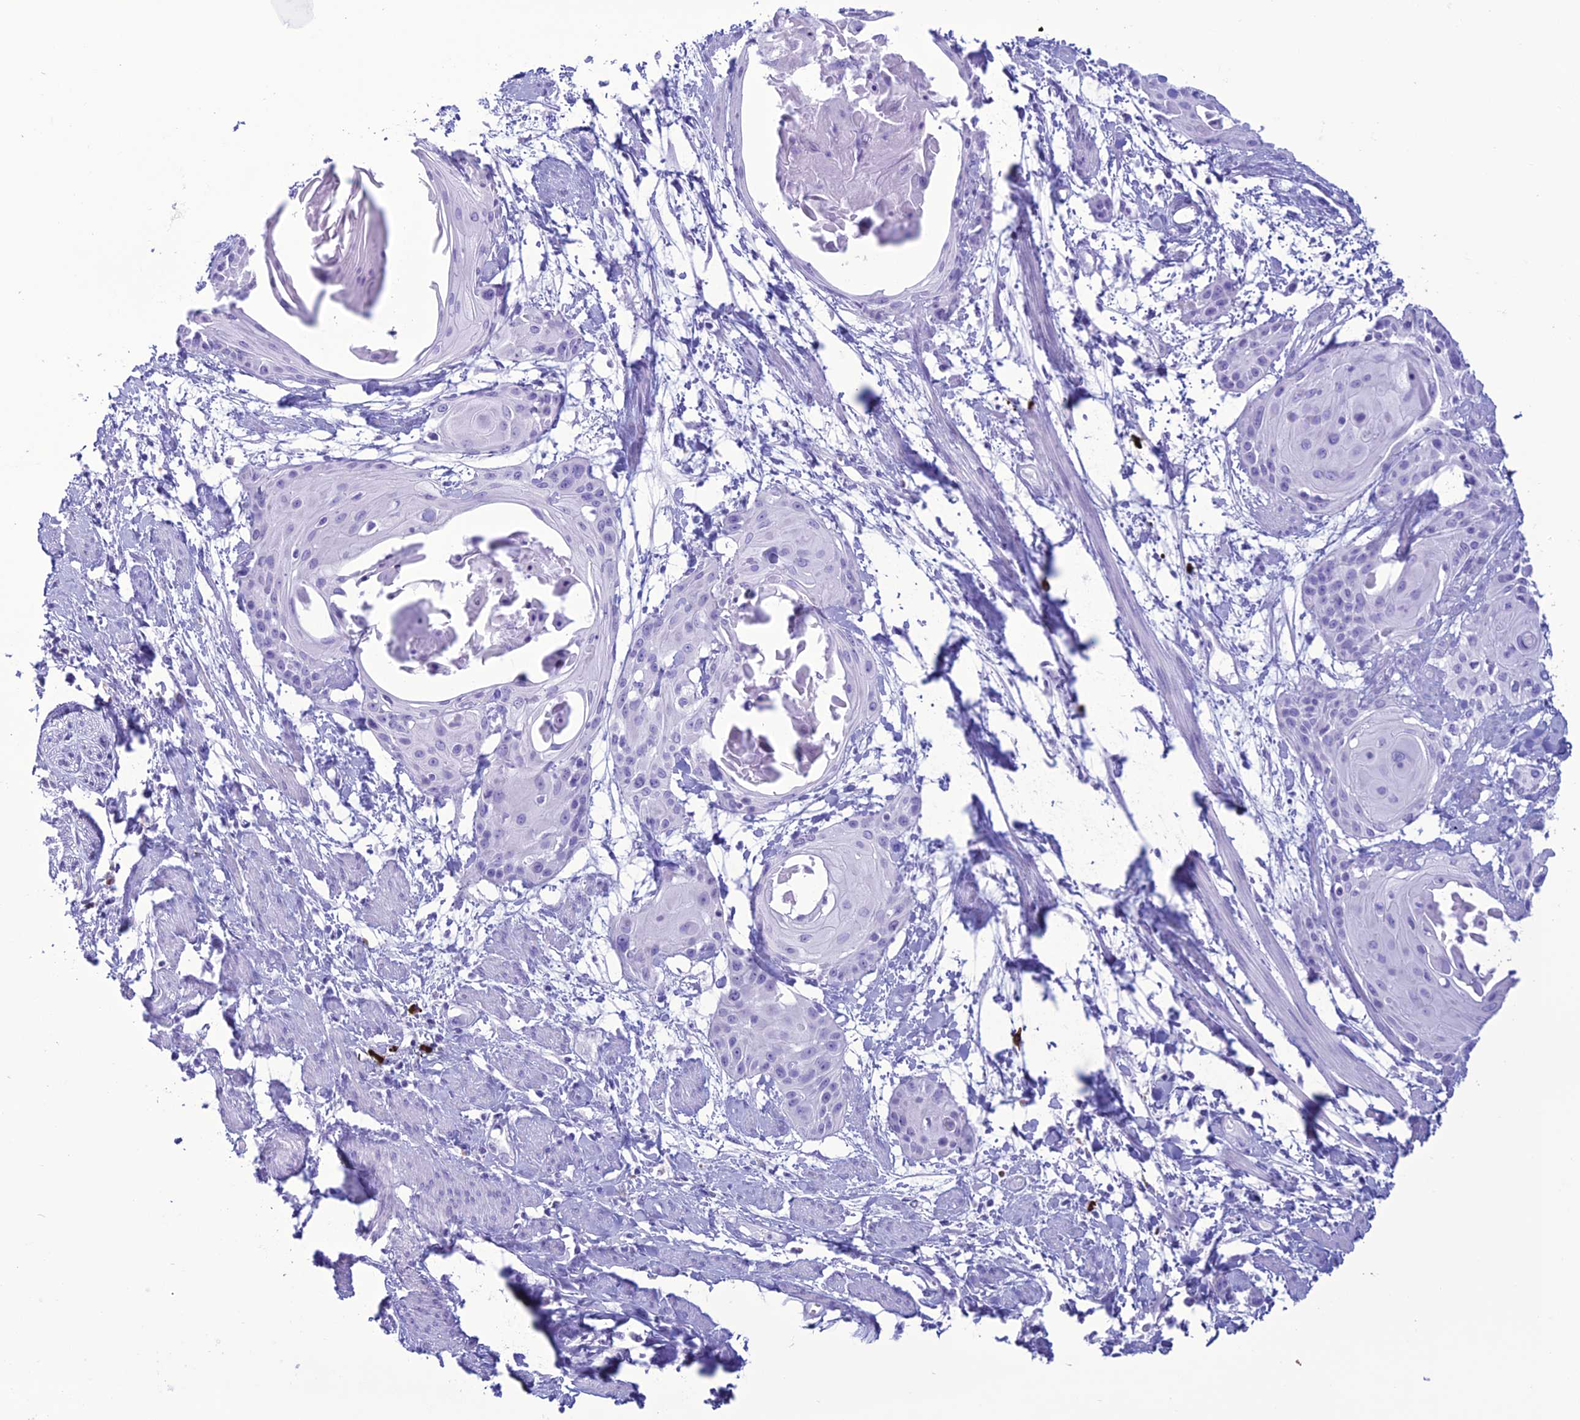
{"staining": {"intensity": "negative", "quantity": "none", "location": "none"}, "tissue": "cervical cancer", "cell_type": "Tumor cells", "image_type": "cancer", "snomed": [{"axis": "morphology", "description": "Squamous cell carcinoma, NOS"}, {"axis": "topography", "description": "Cervix"}], "caption": "This photomicrograph is of squamous cell carcinoma (cervical) stained with immunohistochemistry (IHC) to label a protein in brown with the nuclei are counter-stained blue. There is no positivity in tumor cells.", "gene": "MZB1", "patient": {"sex": "female", "age": 57}}